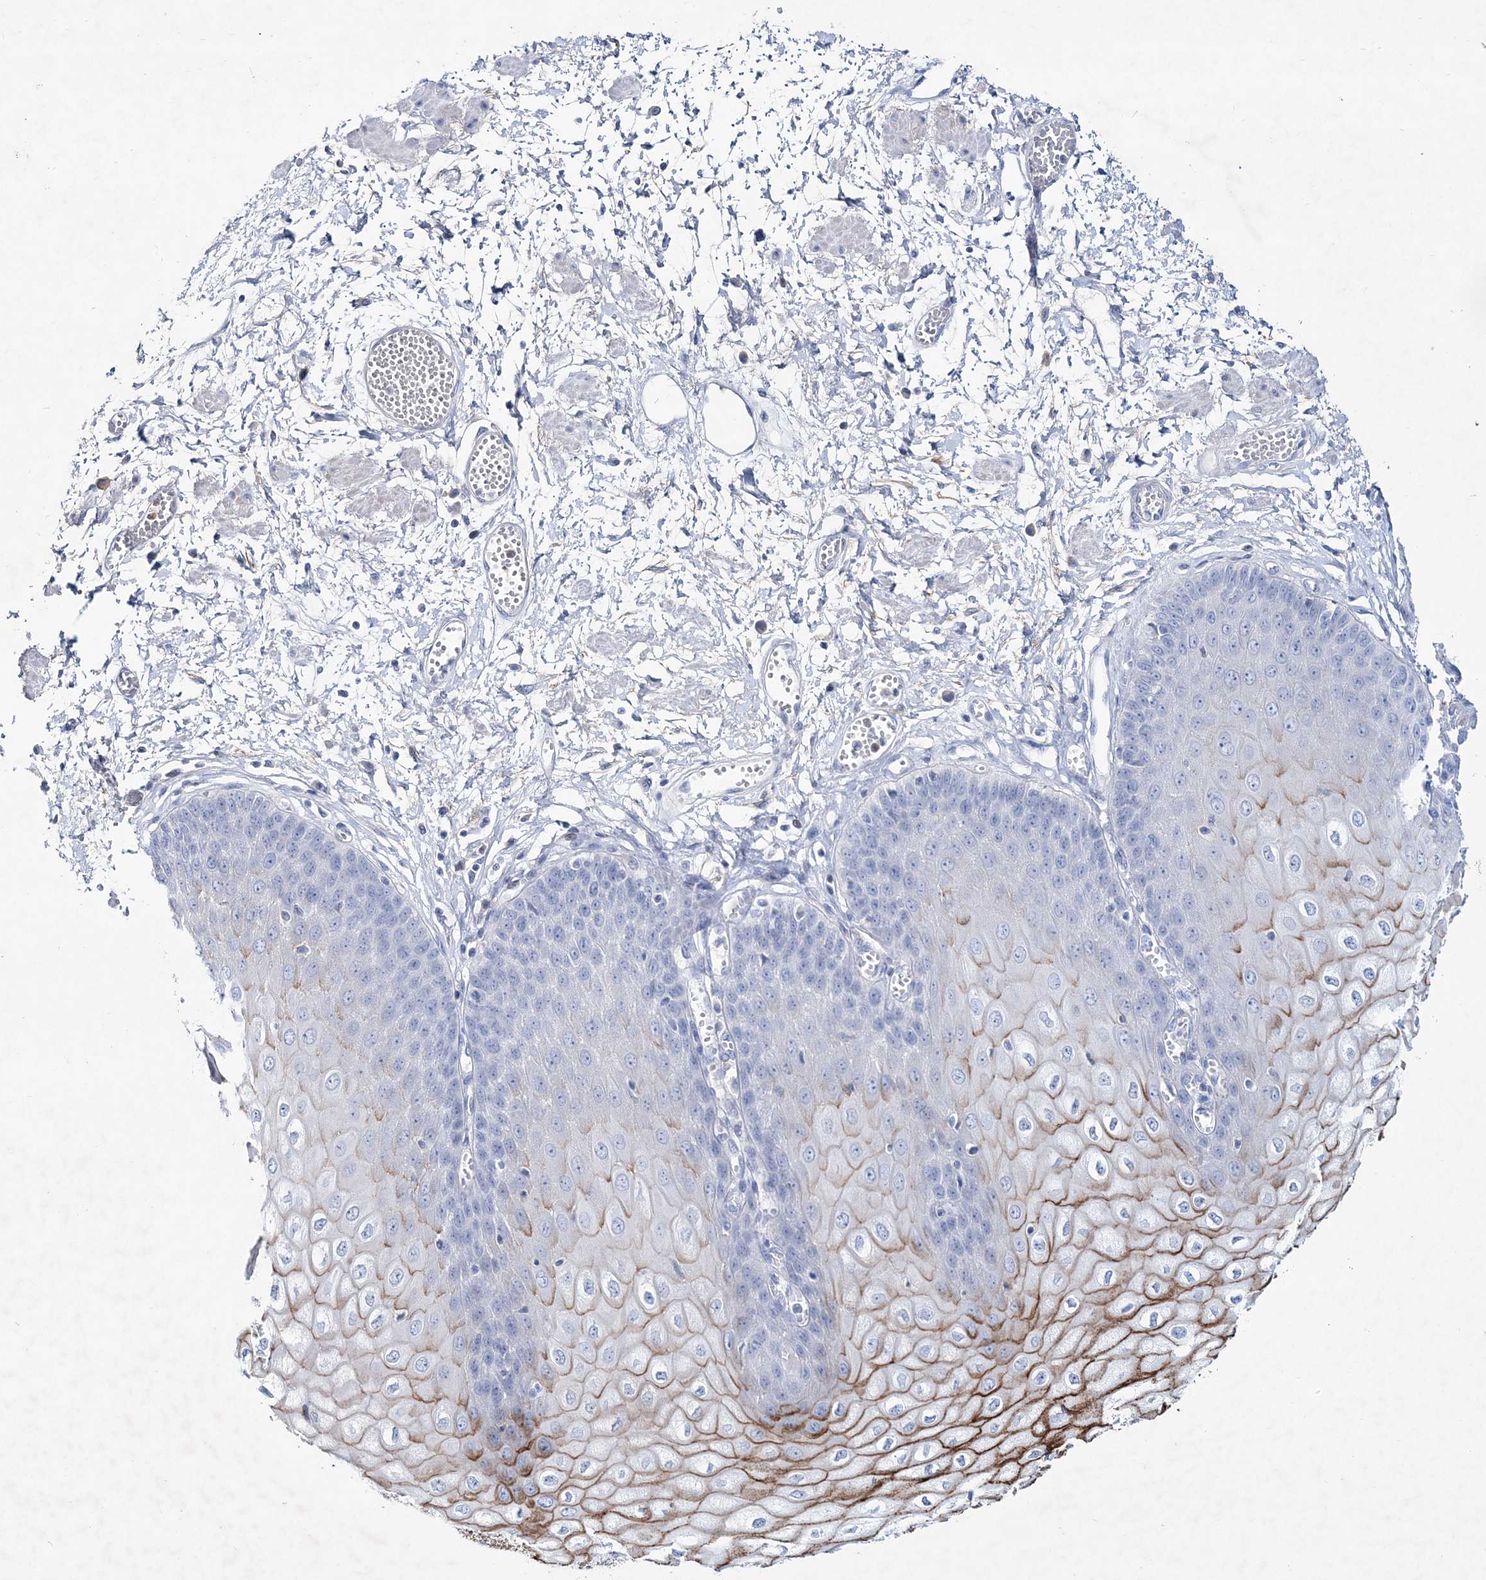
{"staining": {"intensity": "strong", "quantity": "<25%", "location": "cytoplasmic/membranous"}, "tissue": "esophagus", "cell_type": "Squamous epithelial cells", "image_type": "normal", "snomed": [{"axis": "morphology", "description": "Normal tissue, NOS"}, {"axis": "topography", "description": "Esophagus"}], "caption": "Protein staining exhibits strong cytoplasmic/membranous positivity in approximately <25% of squamous epithelial cells in unremarkable esophagus.", "gene": "SPINK7", "patient": {"sex": "male", "age": 60}}